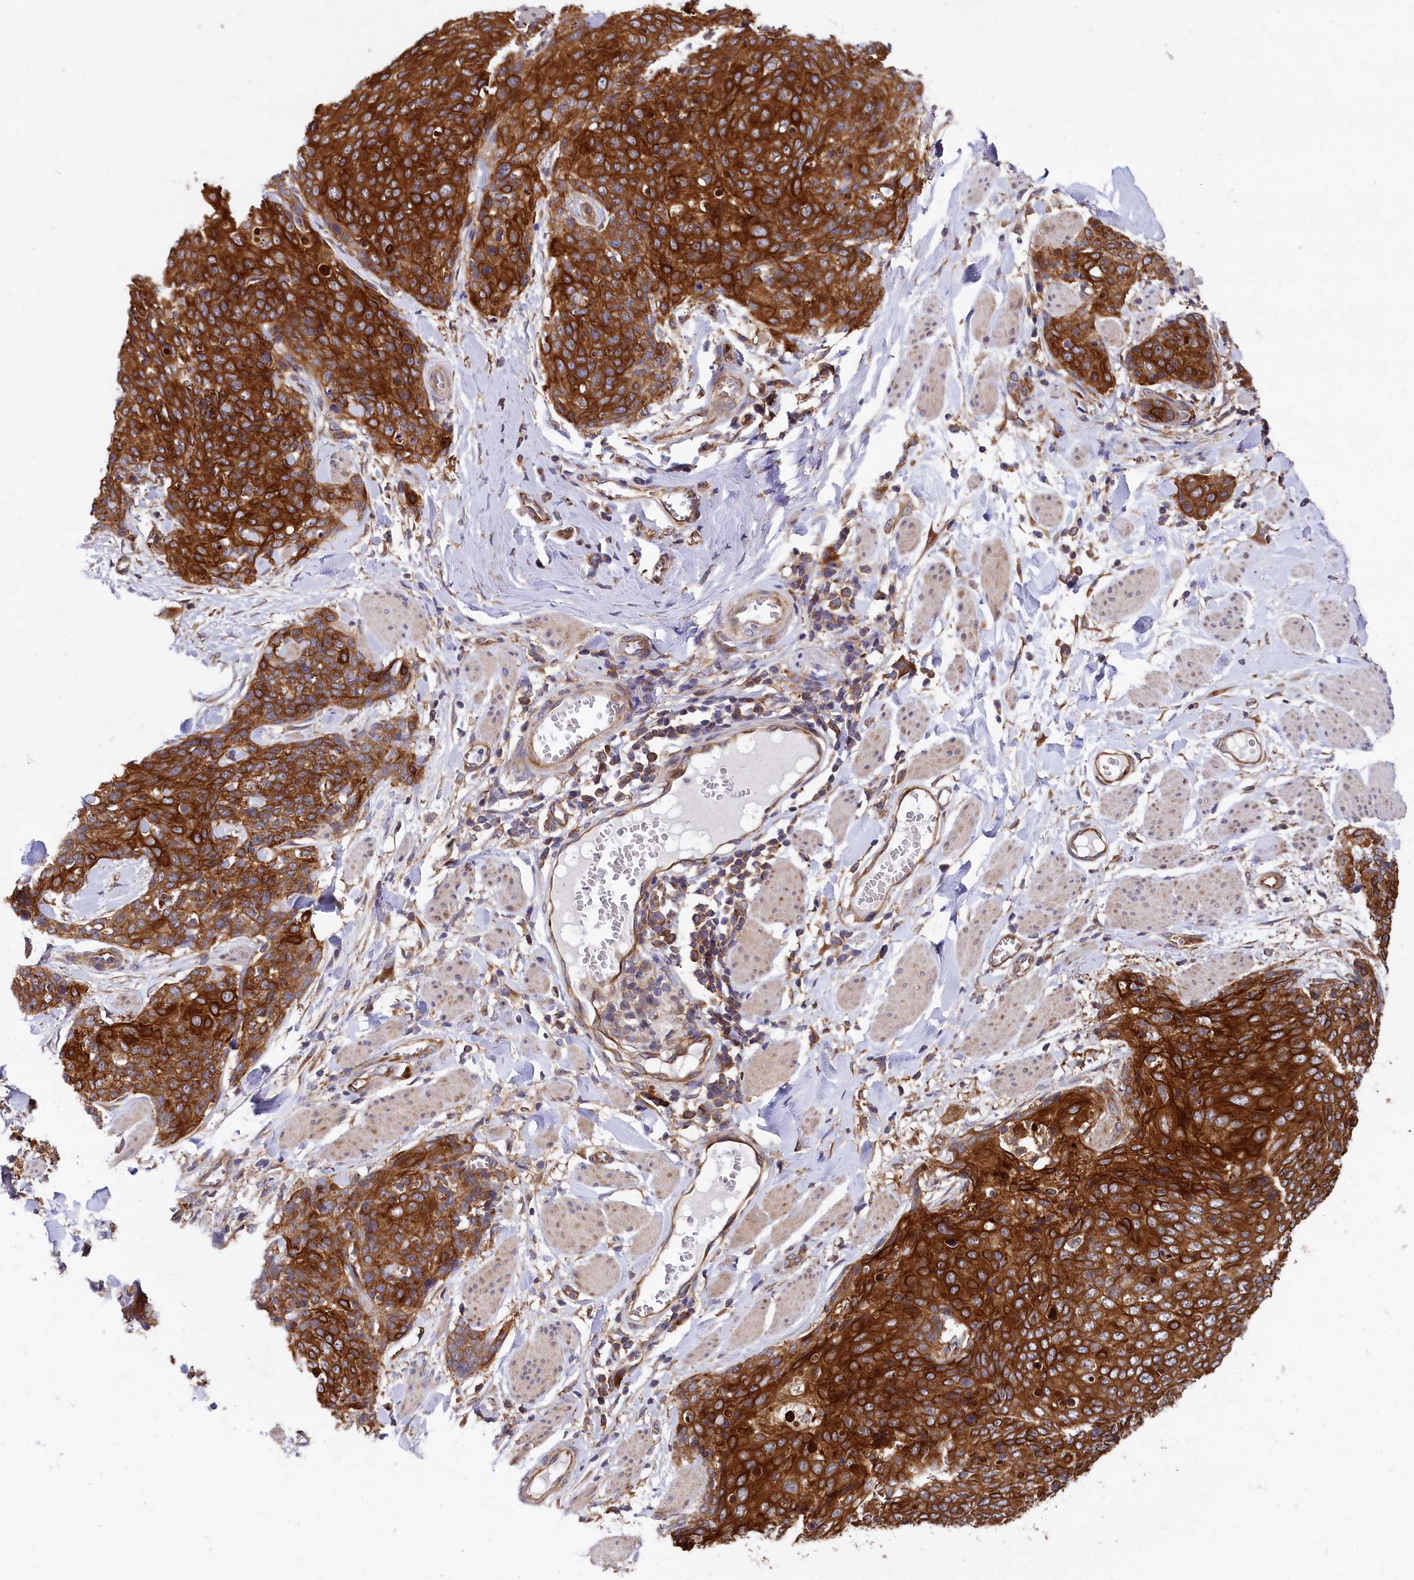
{"staining": {"intensity": "strong", "quantity": ">75%", "location": "cytoplasmic/membranous"}, "tissue": "skin cancer", "cell_type": "Tumor cells", "image_type": "cancer", "snomed": [{"axis": "morphology", "description": "Squamous cell carcinoma, NOS"}, {"axis": "topography", "description": "Skin"}, {"axis": "topography", "description": "Vulva"}], "caption": "DAB (3,3'-diaminobenzidine) immunohistochemical staining of squamous cell carcinoma (skin) displays strong cytoplasmic/membranous protein positivity in approximately >75% of tumor cells. Using DAB (3,3'-diaminobenzidine) (brown) and hematoxylin (blue) stains, captured at high magnification using brightfield microscopy.", "gene": "EIF2B2", "patient": {"sex": "female", "age": 85}}